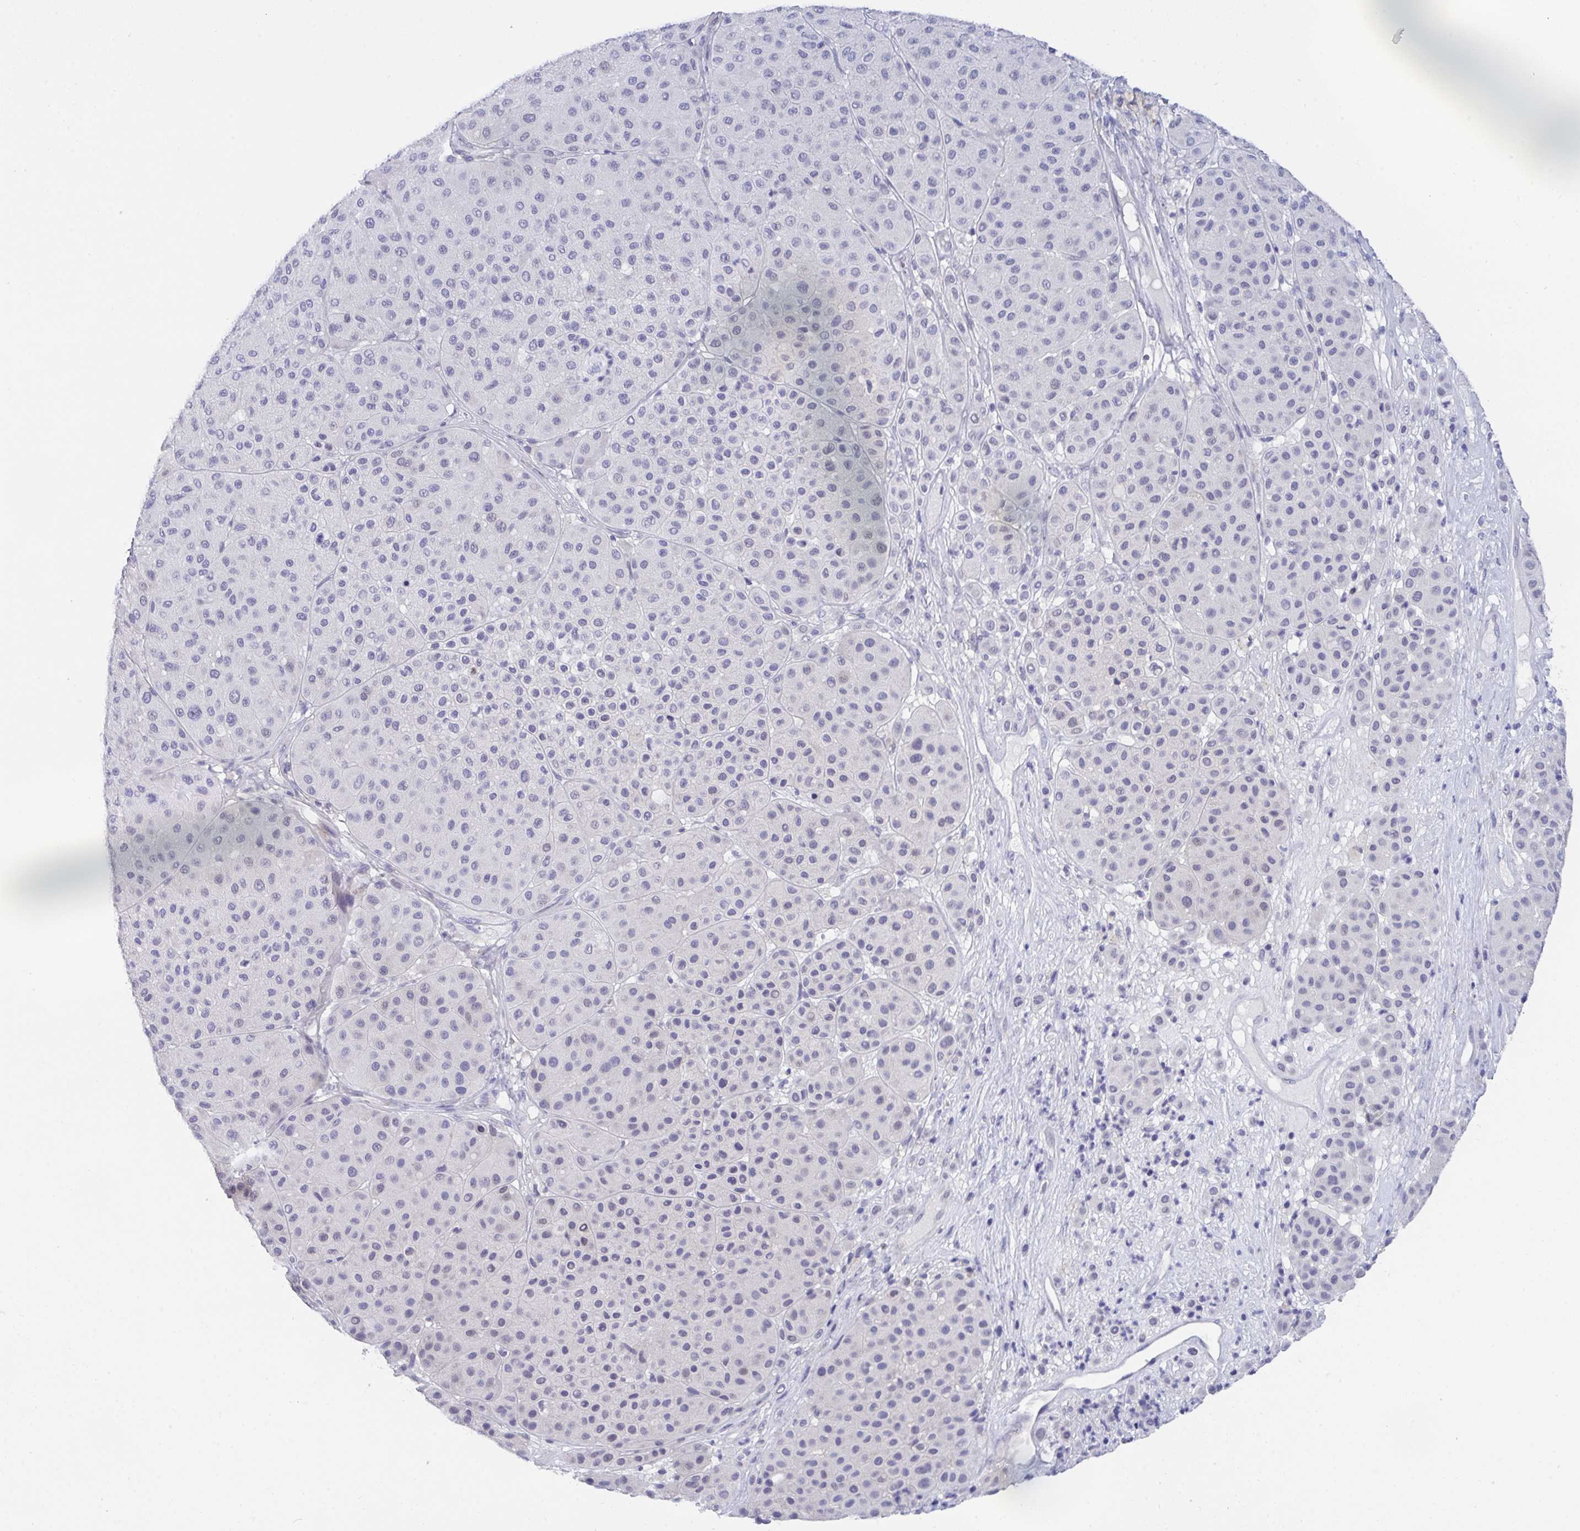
{"staining": {"intensity": "negative", "quantity": "none", "location": "none"}, "tissue": "melanoma", "cell_type": "Tumor cells", "image_type": "cancer", "snomed": [{"axis": "morphology", "description": "Malignant melanoma, Metastatic site"}, {"axis": "topography", "description": "Smooth muscle"}], "caption": "This image is of melanoma stained with IHC to label a protein in brown with the nuclei are counter-stained blue. There is no staining in tumor cells.", "gene": "BMAL2", "patient": {"sex": "male", "age": 41}}